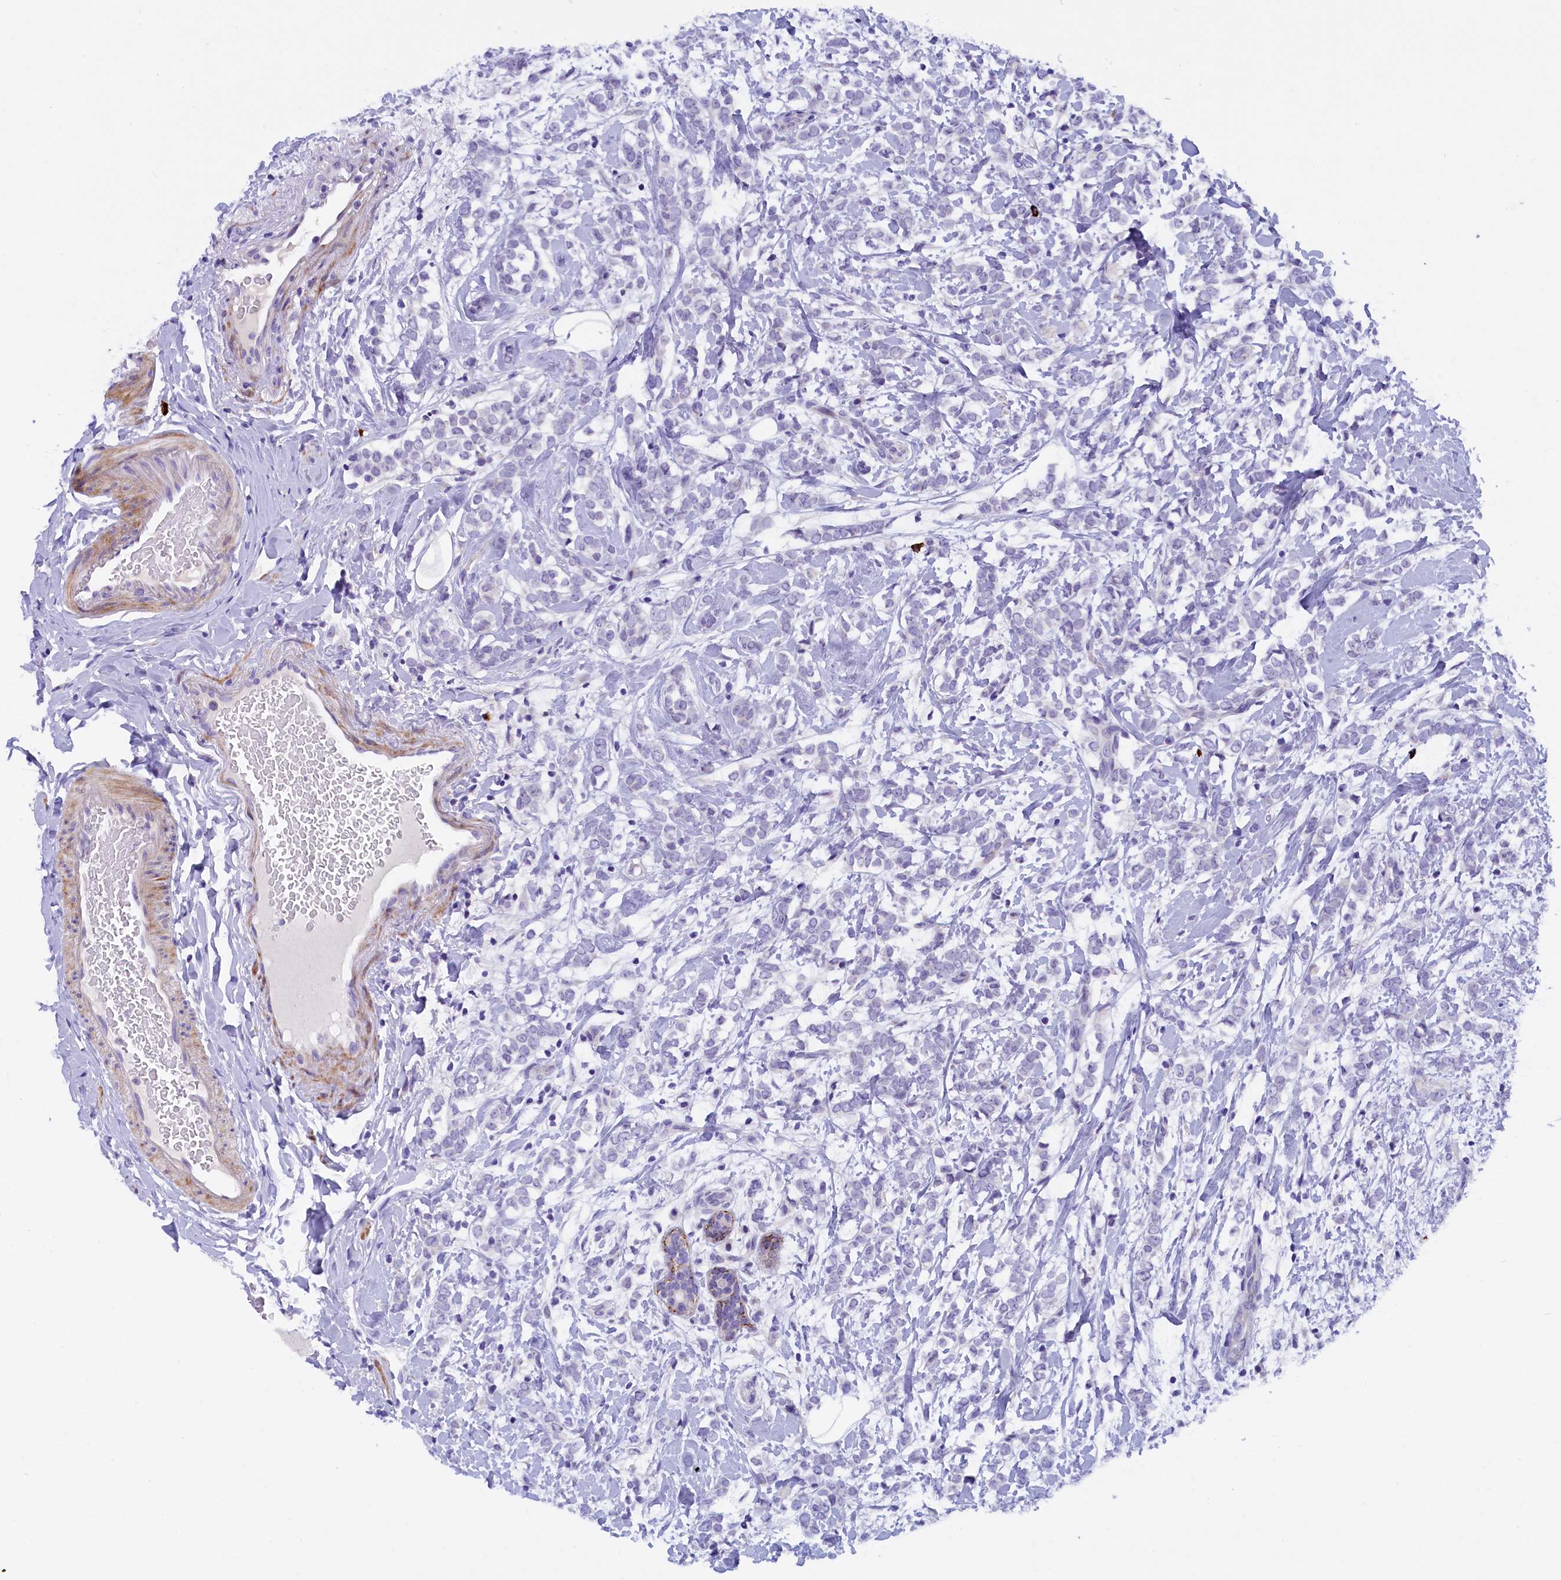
{"staining": {"intensity": "negative", "quantity": "none", "location": "none"}, "tissue": "breast cancer", "cell_type": "Tumor cells", "image_type": "cancer", "snomed": [{"axis": "morphology", "description": "Normal tissue, NOS"}, {"axis": "morphology", "description": "Lobular carcinoma"}, {"axis": "topography", "description": "Breast"}], "caption": "Tumor cells show no significant staining in lobular carcinoma (breast).", "gene": "RTTN", "patient": {"sex": "female", "age": 47}}